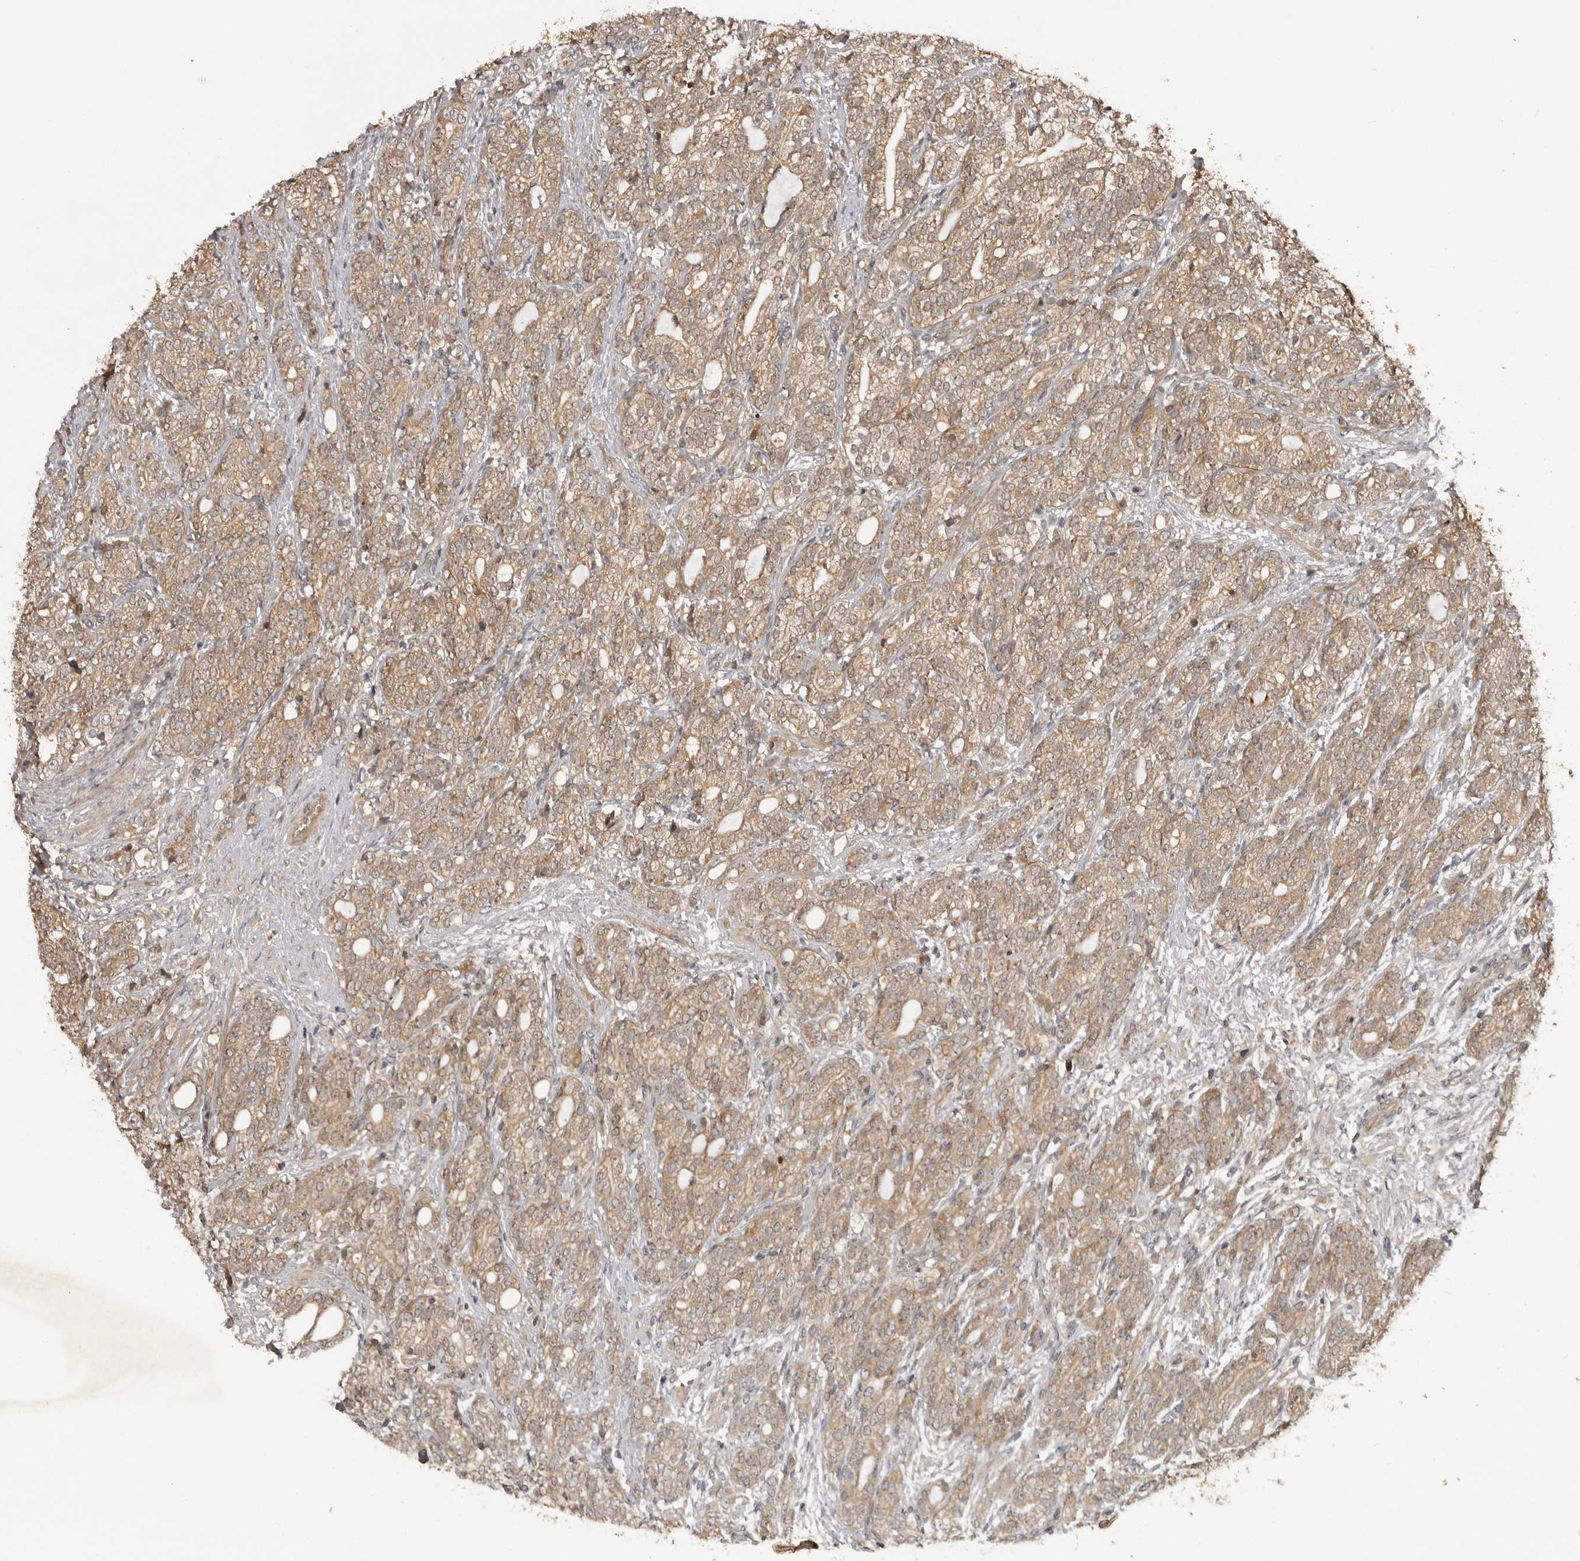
{"staining": {"intensity": "moderate", "quantity": ">75%", "location": "cytoplasmic/membranous"}, "tissue": "prostate cancer", "cell_type": "Tumor cells", "image_type": "cancer", "snomed": [{"axis": "morphology", "description": "Adenocarcinoma, High grade"}, {"axis": "topography", "description": "Prostate"}], "caption": "High-magnification brightfield microscopy of prostate cancer (high-grade adenocarcinoma) stained with DAB (3,3'-diaminobenzidine) (brown) and counterstained with hematoxylin (blue). tumor cells exhibit moderate cytoplasmic/membranous positivity is seen in about>75% of cells.", "gene": "AKAP7", "patient": {"sex": "male", "age": 57}}